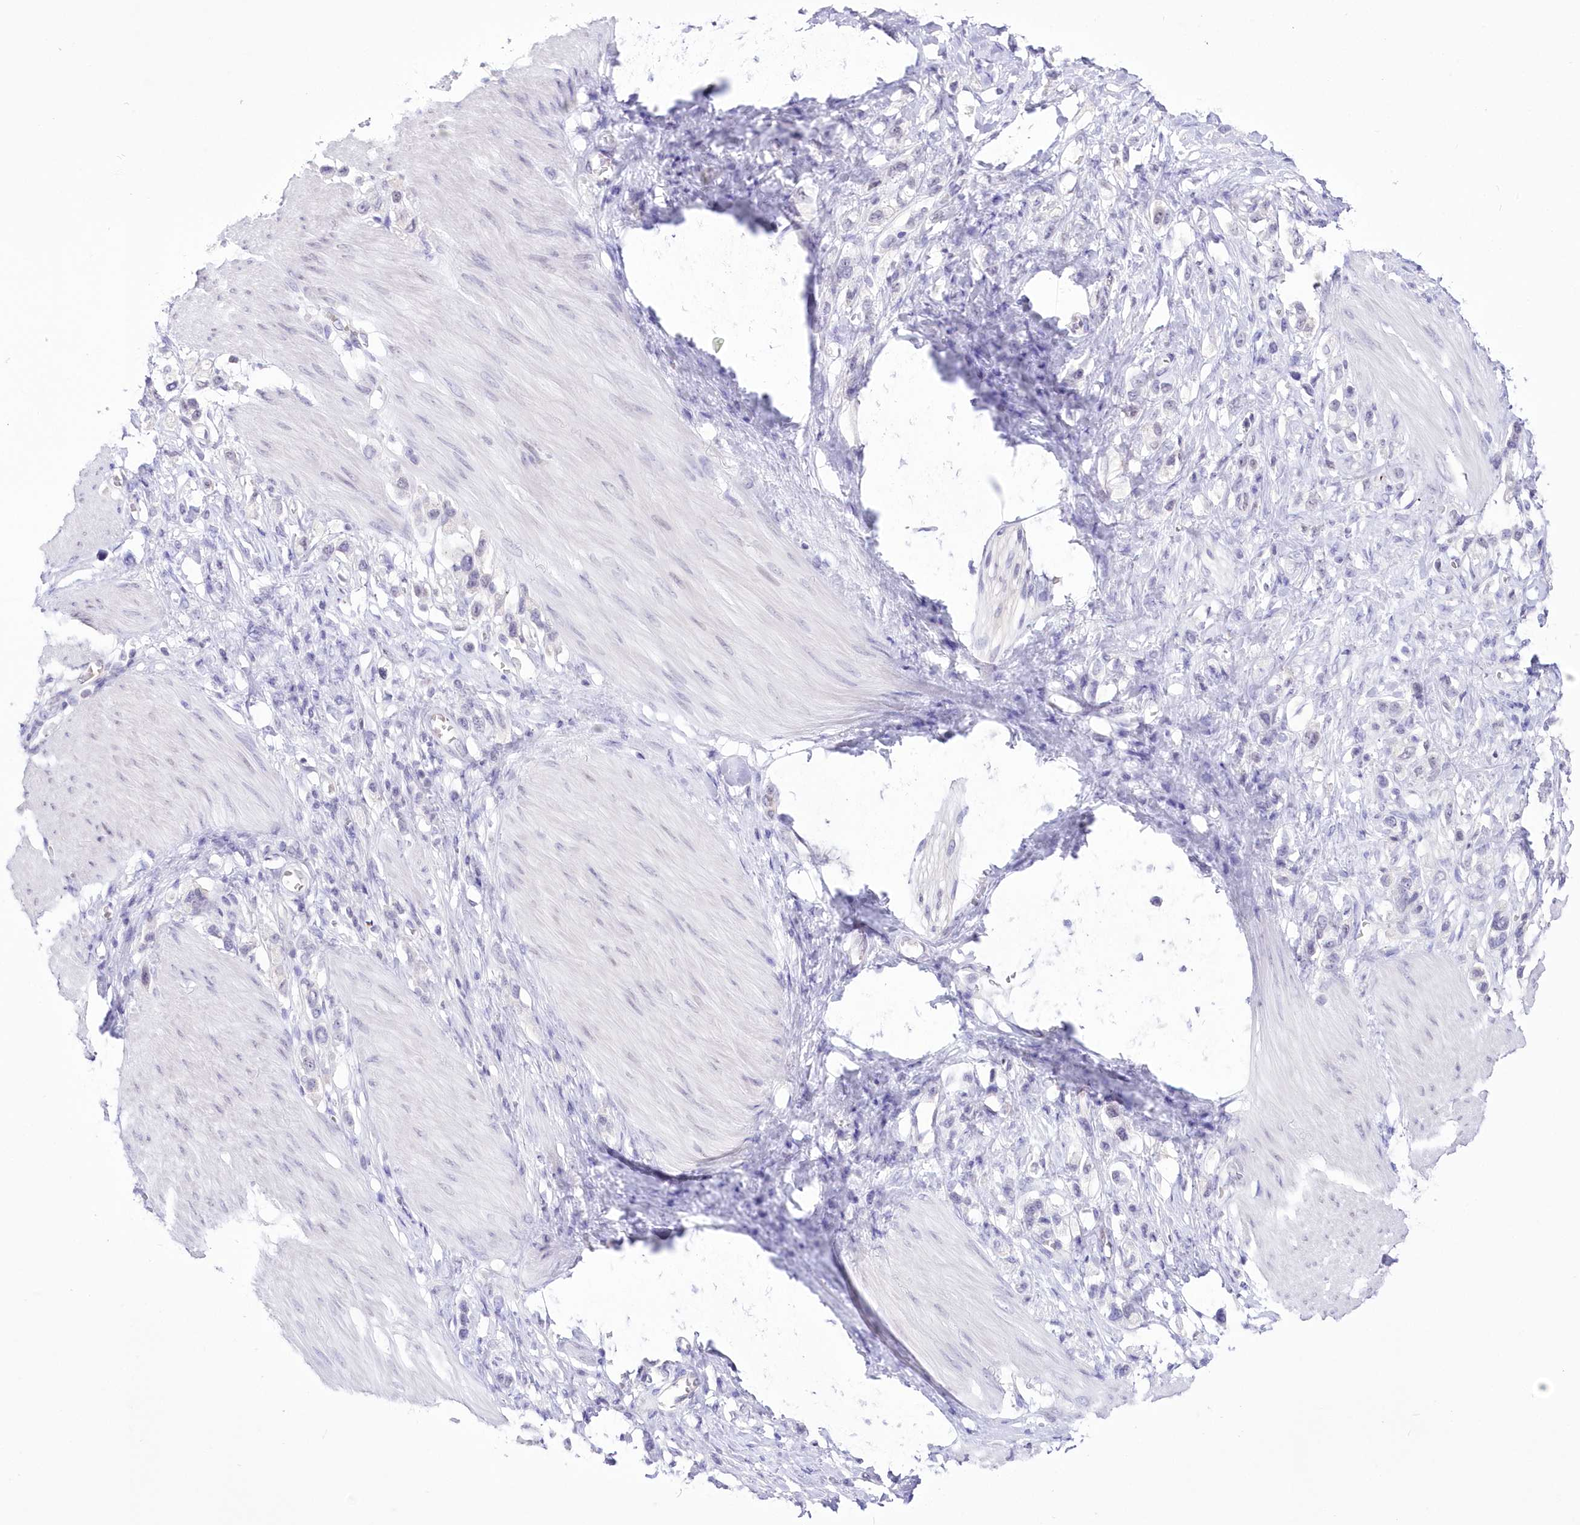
{"staining": {"intensity": "negative", "quantity": "none", "location": "none"}, "tissue": "stomach cancer", "cell_type": "Tumor cells", "image_type": "cancer", "snomed": [{"axis": "morphology", "description": "Adenocarcinoma, NOS"}, {"axis": "topography", "description": "Stomach"}], "caption": "An IHC image of stomach cancer is shown. There is no staining in tumor cells of stomach cancer.", "gene": "UBA6", "patient": {"sex": "female", "age": 65}}